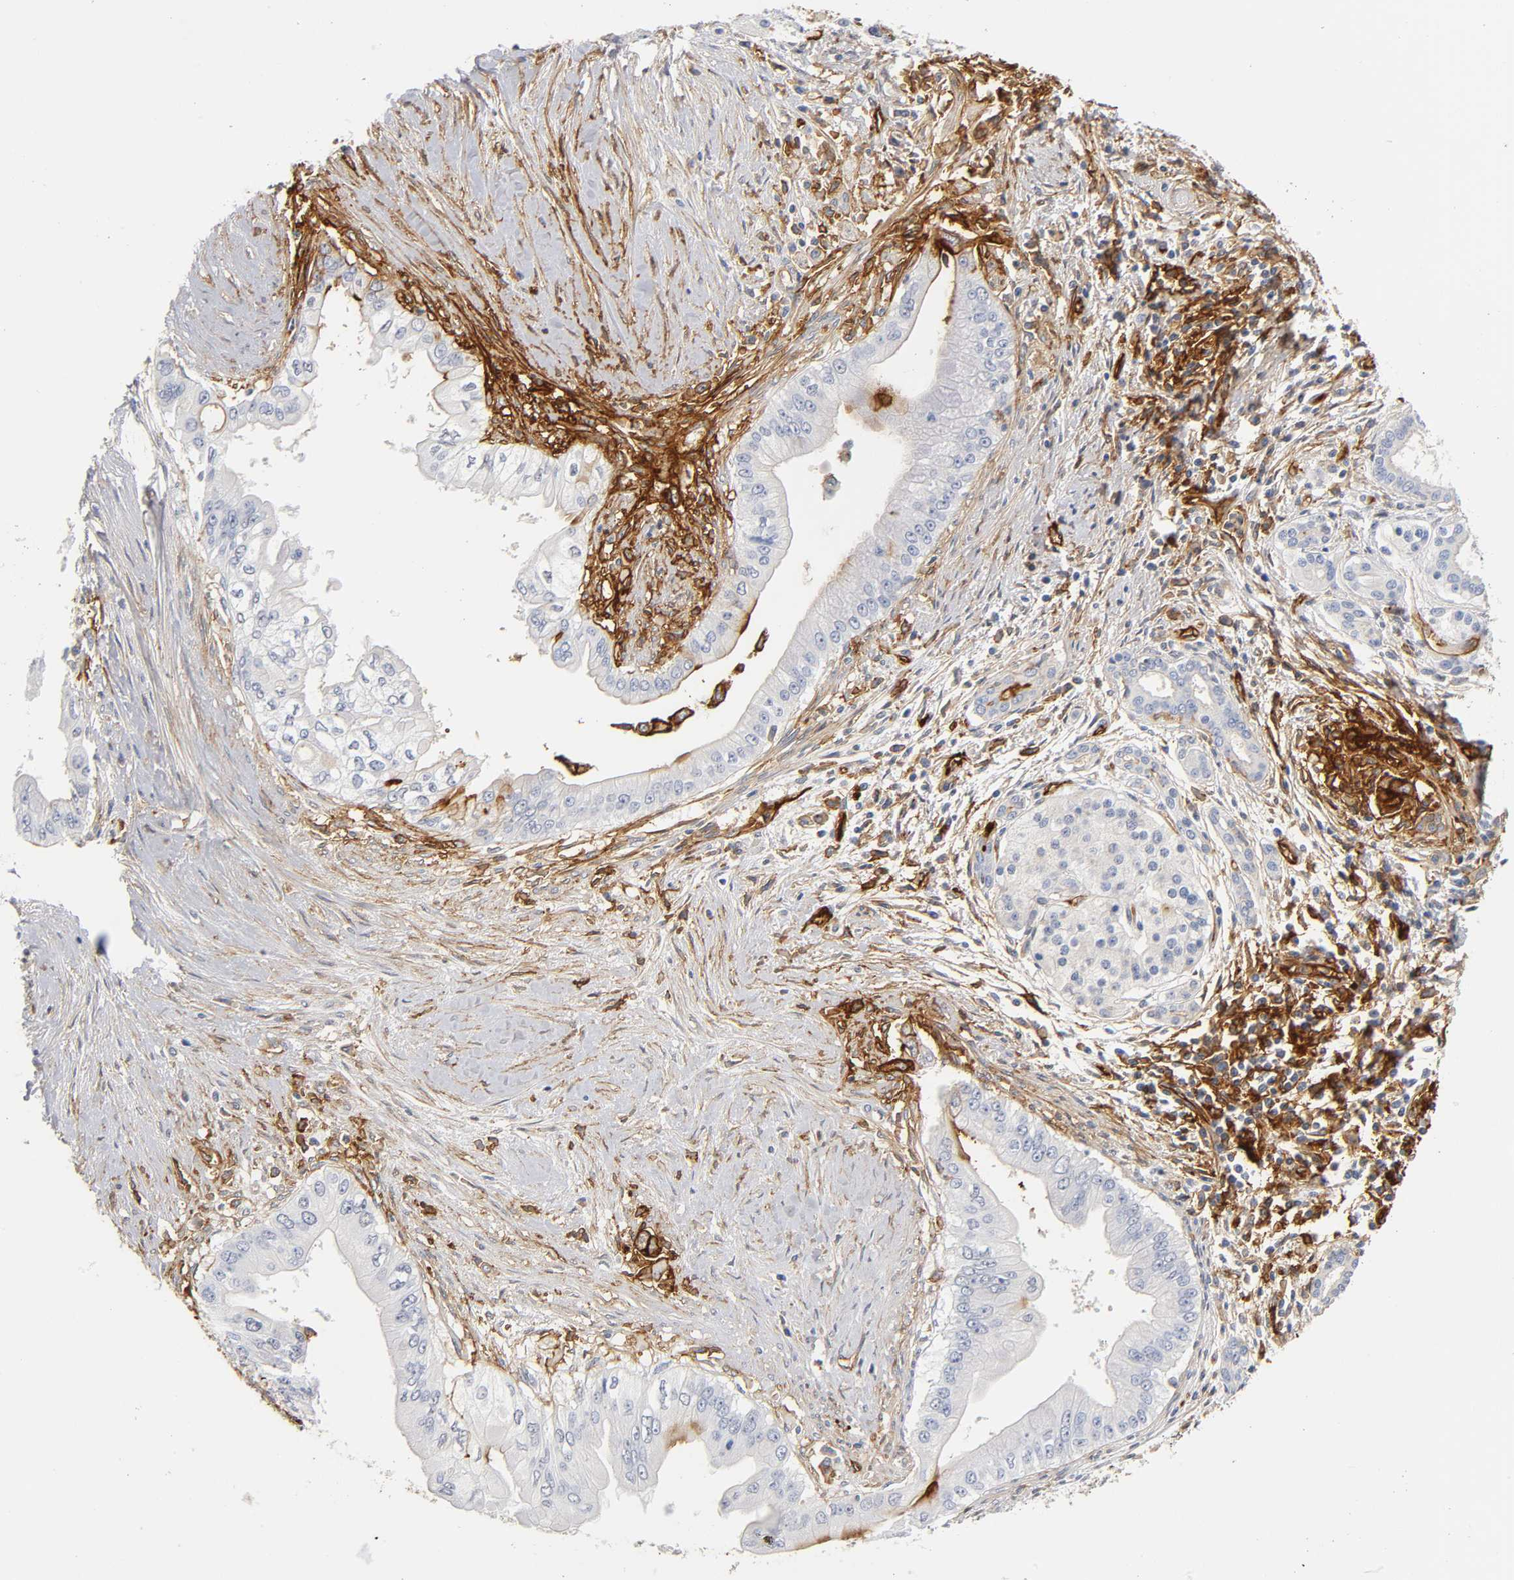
{"staining": {"intensity": "weak", "quantity": "25%-75%", "location": "cytoplasmic/membranous"}, "tissue": "pancreatic cancer", "cell_type": "Tumor cells", "image_type": "cancer", "snomed": [{"axis": "morphology", "description": "Adenocarcinoma, NOS"}, {"axis": "topography", "description": "Pancreas"}], "caption": "Tumor cells exhibit low levels of weak cytoplasmic/membranous staining in about 25%-75% of cells in pancreatic adenocarcinoma.", "gene": "ICAM1", "patient": {"sex": "male", "age": 59}}